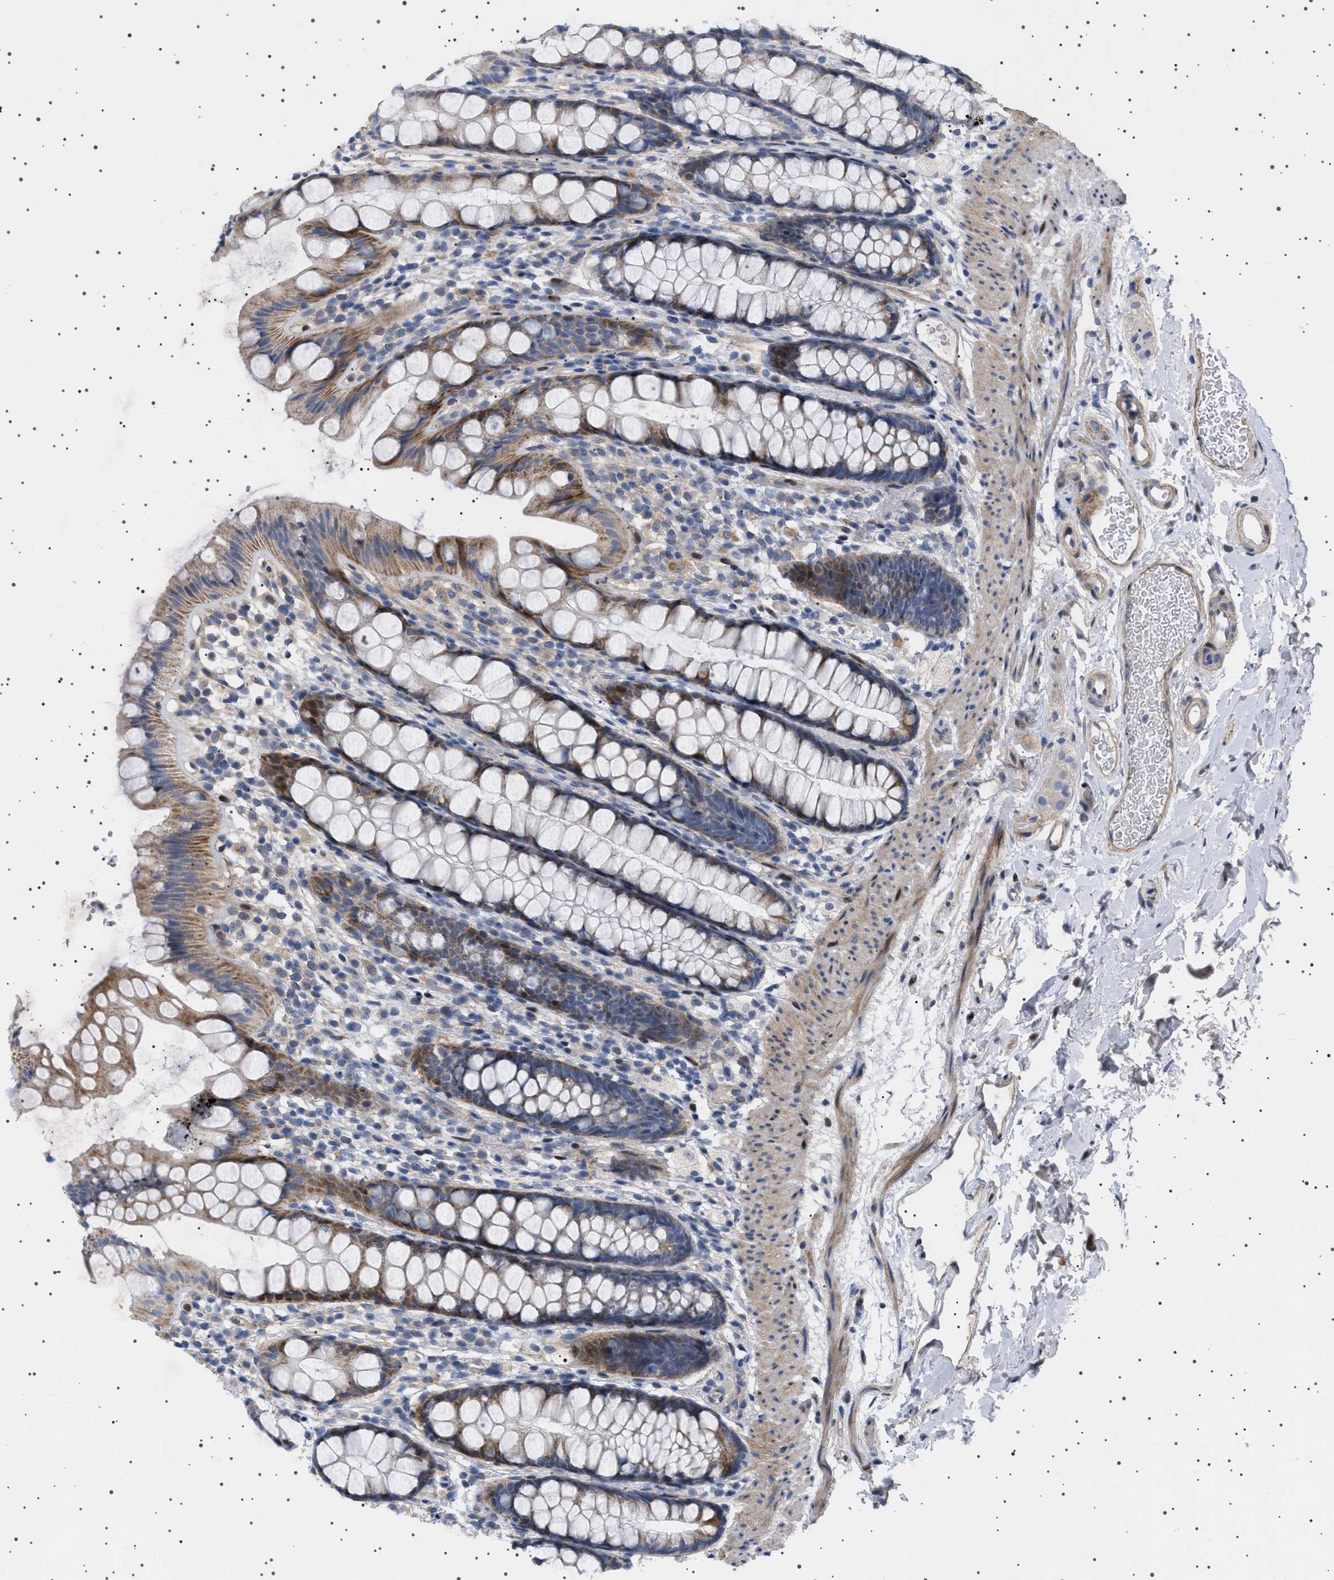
{"staining": {"intensity": "strong", "quantity": "25%-75%", "location": "cytoplasmic/membranous"}, "tissue": "rectum", "cell_type": "Glandular cells", "image_type": "normal", "snomed": [{"axis": "morphology", "description": "Normal tissue, NOS"}, {"axis": "topography", "description": "Rectum"}], "caption": "Protein expression analysis of unremarkable rectum demonstrates strong cytoplasmic/membranous staining in approximately 25%-75% of glandular cells. The protein of interest is stained brown, and the nuclei are stained in blue (DAB IHC with brightfield microscopy, high magnification).", "gene": "HTR1A", "patient": {"sex": "female", "age": 65}}